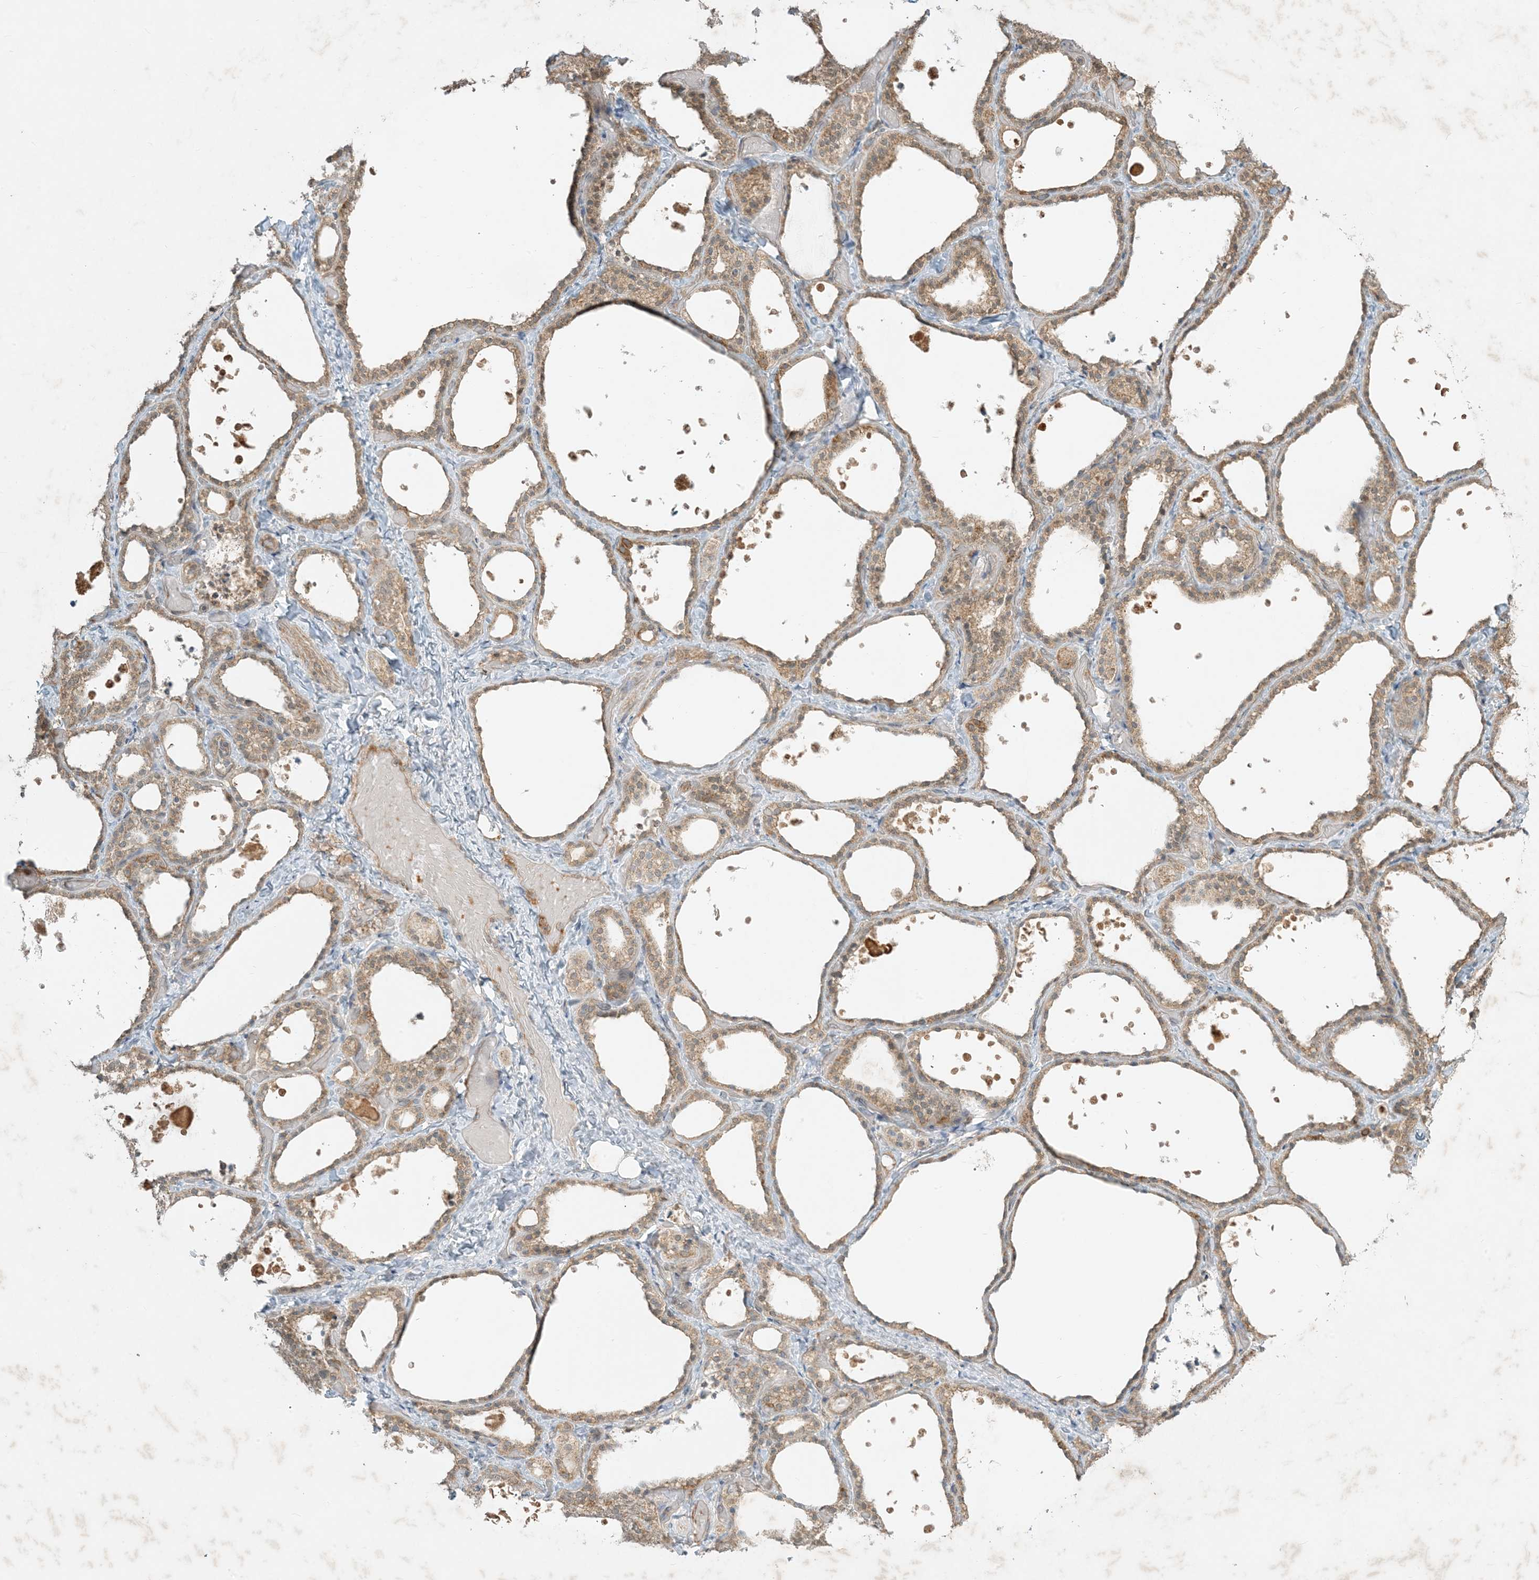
{"staining": {"intensity": "moderate", "quantity": ">75%", "location": "cytoplasmic/membranous"}, "tissue": "thyroid gland", "cell_type": "Glandular cells", "image_type": "normal", "snomed": [{"axis": "morphology", "description": "Normal tissue, NOS"}, {"axis": "topography", "description": "Thyroid gland"}], "caption": "Glandular cells reveal medium levels of moderate cytoplasmic/membranous positivity in about >75% of cells in unremarkable human thyroid gland. (IHC, brightfield microscopy, high magnification).", "gene": "MCOLN1", "patient": {"sex": "female", "age": 44}}